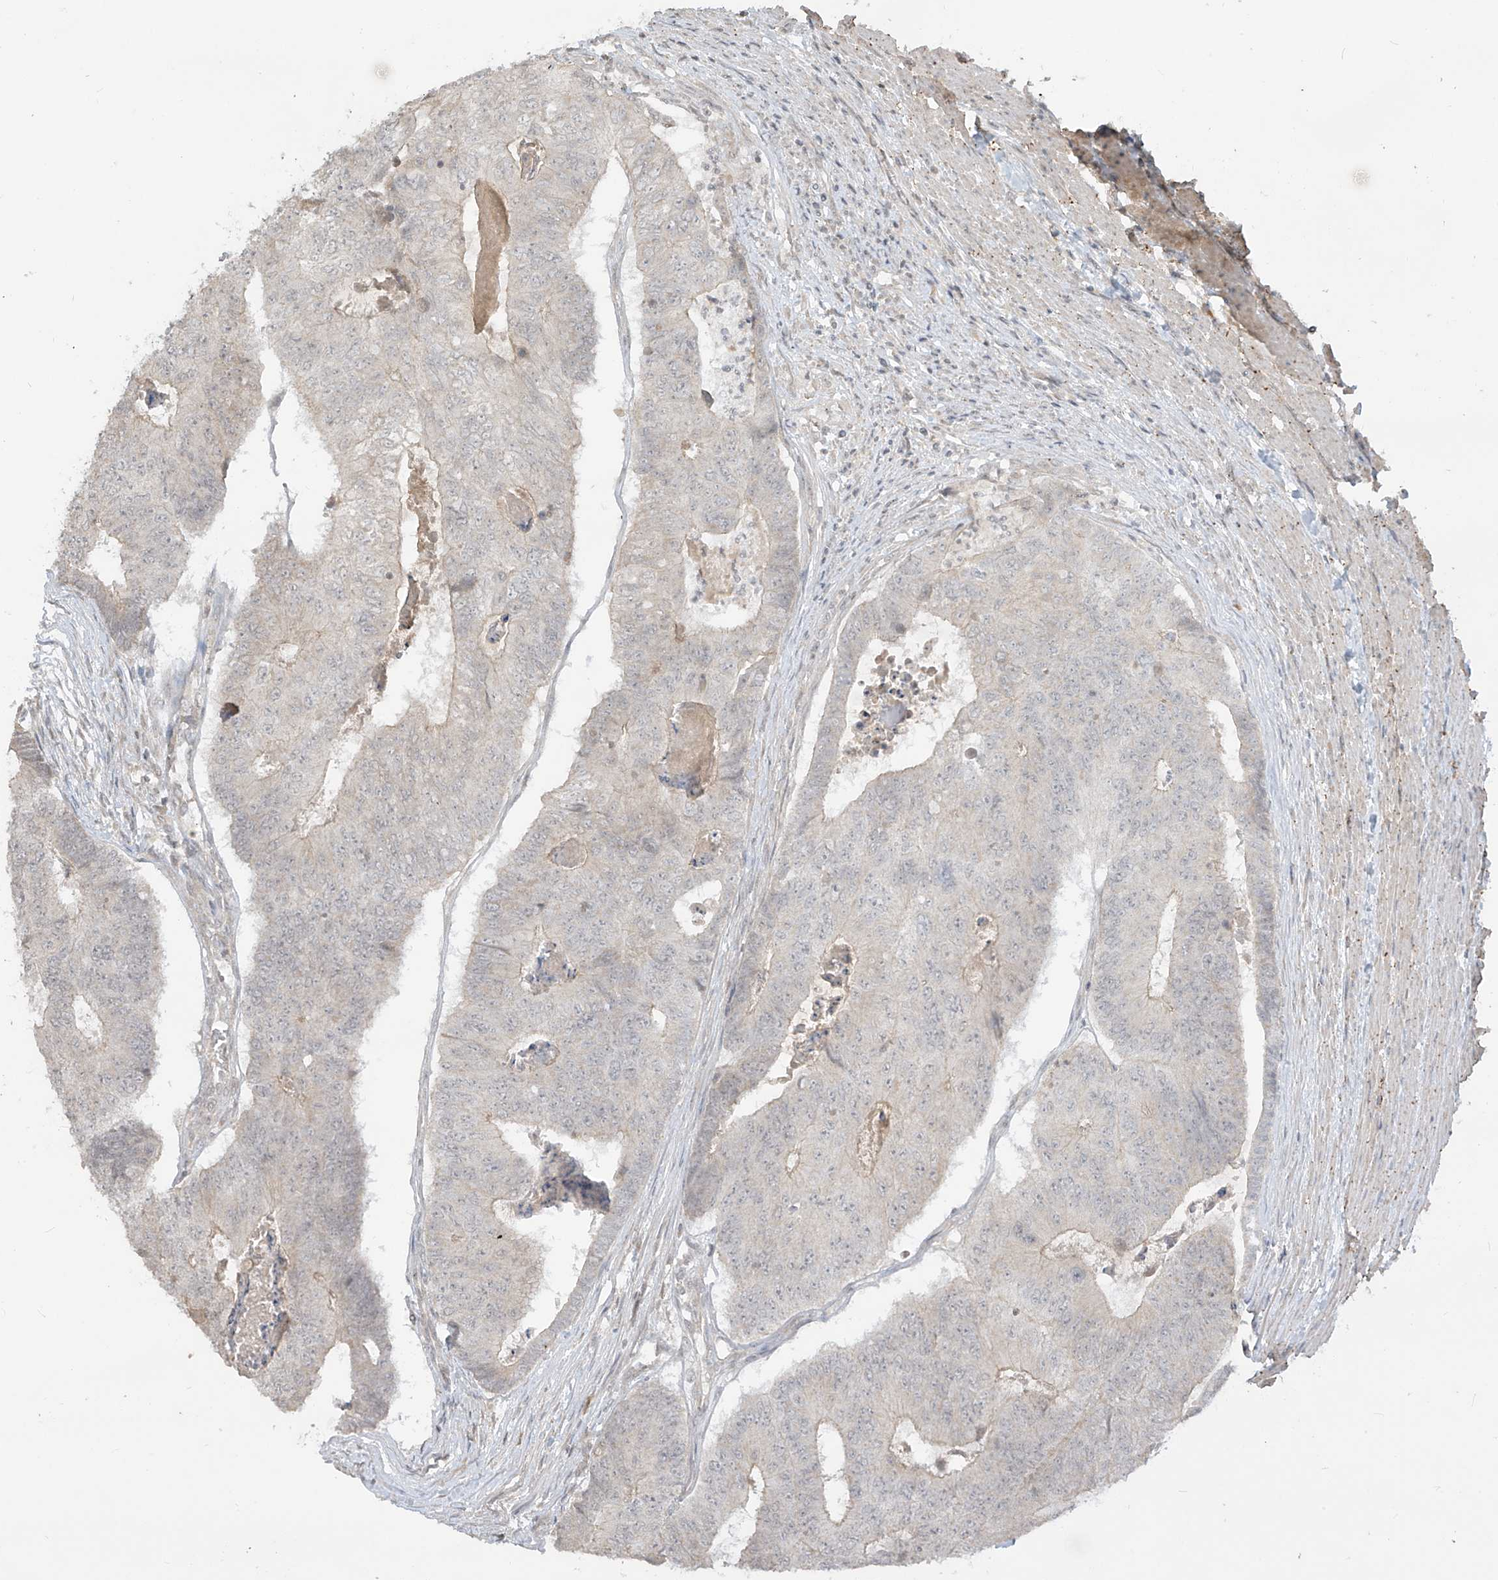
{"staining": {"intensity": "weak", "quantity": "<25%", "location": "cytoplasmic/membranous"}, "tissue": "colorectal cancer", "cell_type": "Tumor cells", "image_type": "cancer", "snomed": [{"axis": "morphology", "description": "Adenocarcinoma, NOS"}, {"axis": "topography", "description": "Colon"}], "caption": "Tumor cells show no significant protein staining in colorectal cancer (adenocarcinoma).", "gene": "DGKQ", "patient": {"sex": "female", "age": 67}}